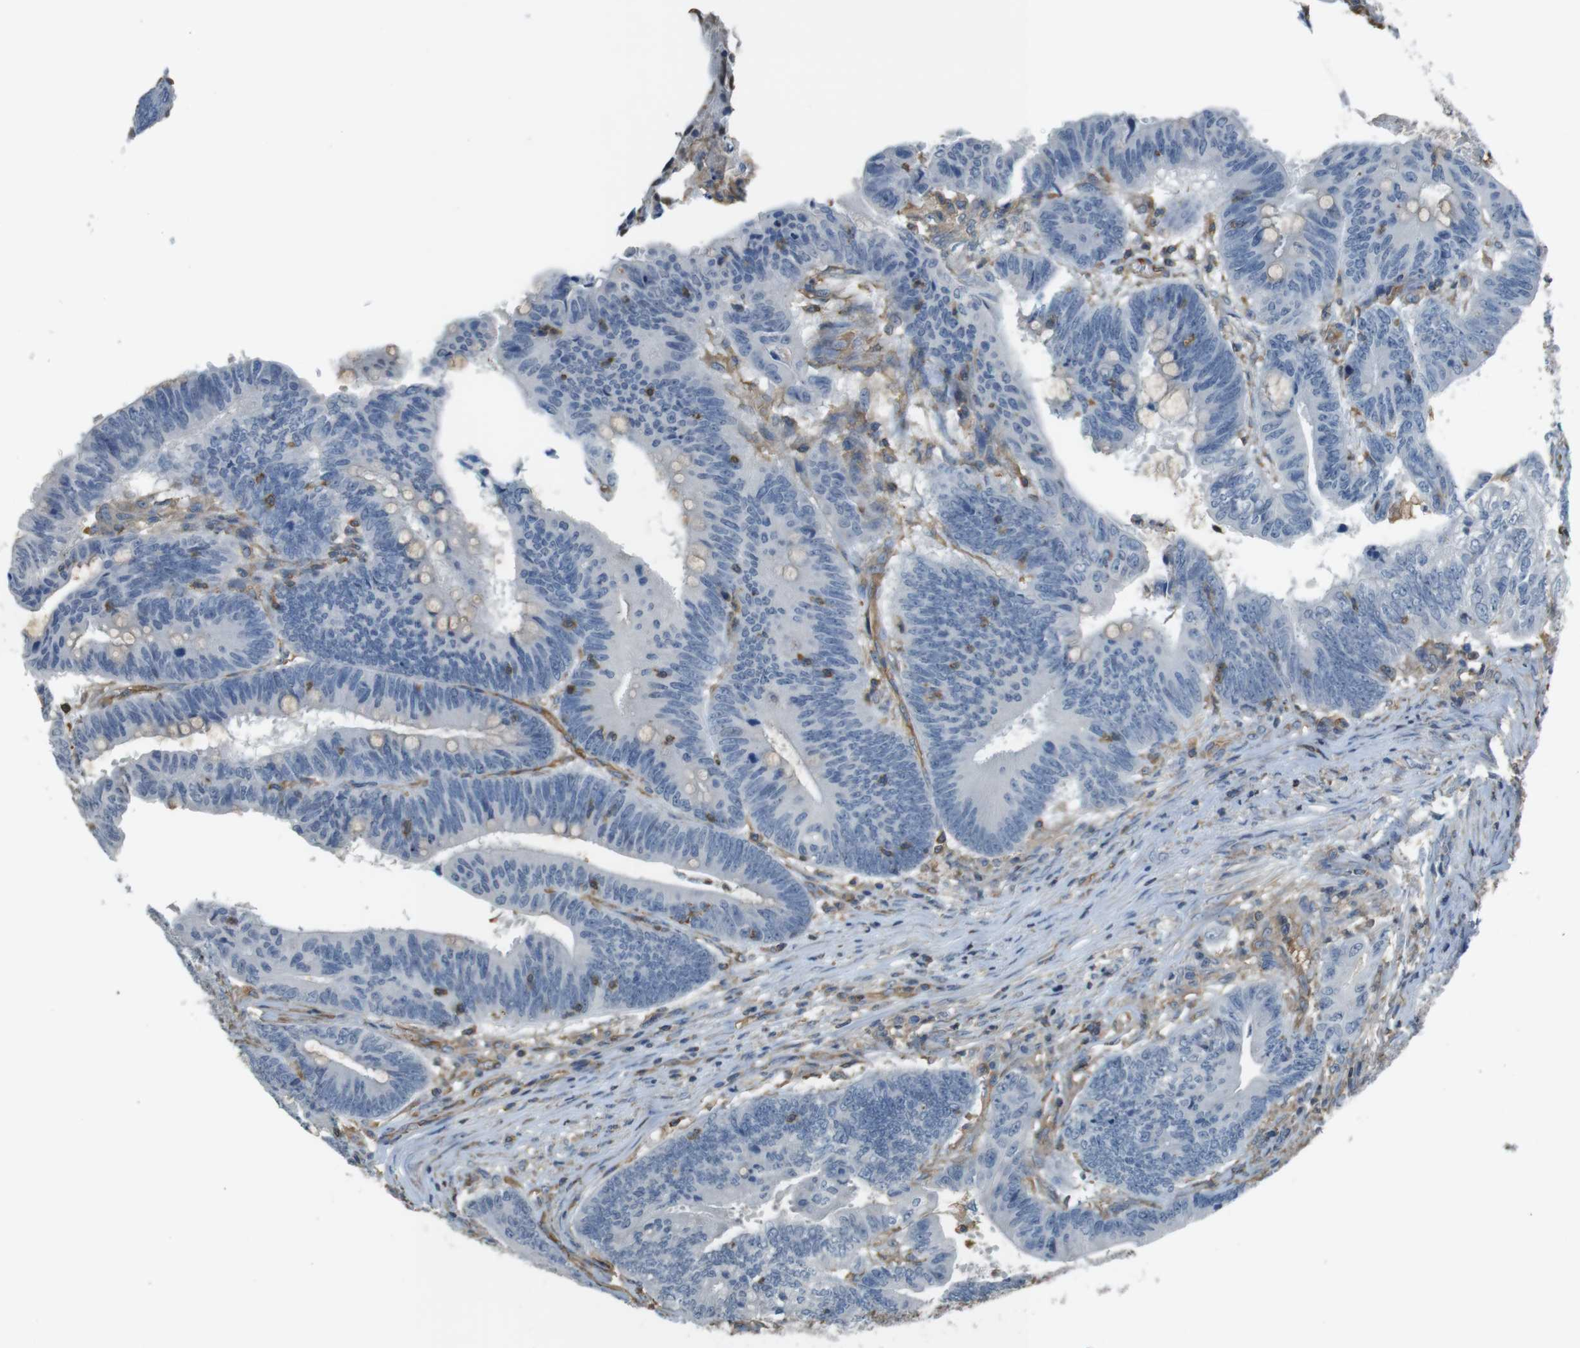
{"staining": {"intensity": "negative", "quantity": "none", "location": "none"}, "tissue": "colorectal cancer", "cell_type": "Tumor cells", "image_type": "cancer", "snomed": [{"axis": "morphology", "description": "Adenocarcinoma, NOS"}, {"axis": "topography", "description": "Colon"}], "caption": "Protein analysis of colorectal cancer exhibits no significant expression in tumor cells.", "gene": "FCAR", "patient": {"sex": "male", "age": 45}}